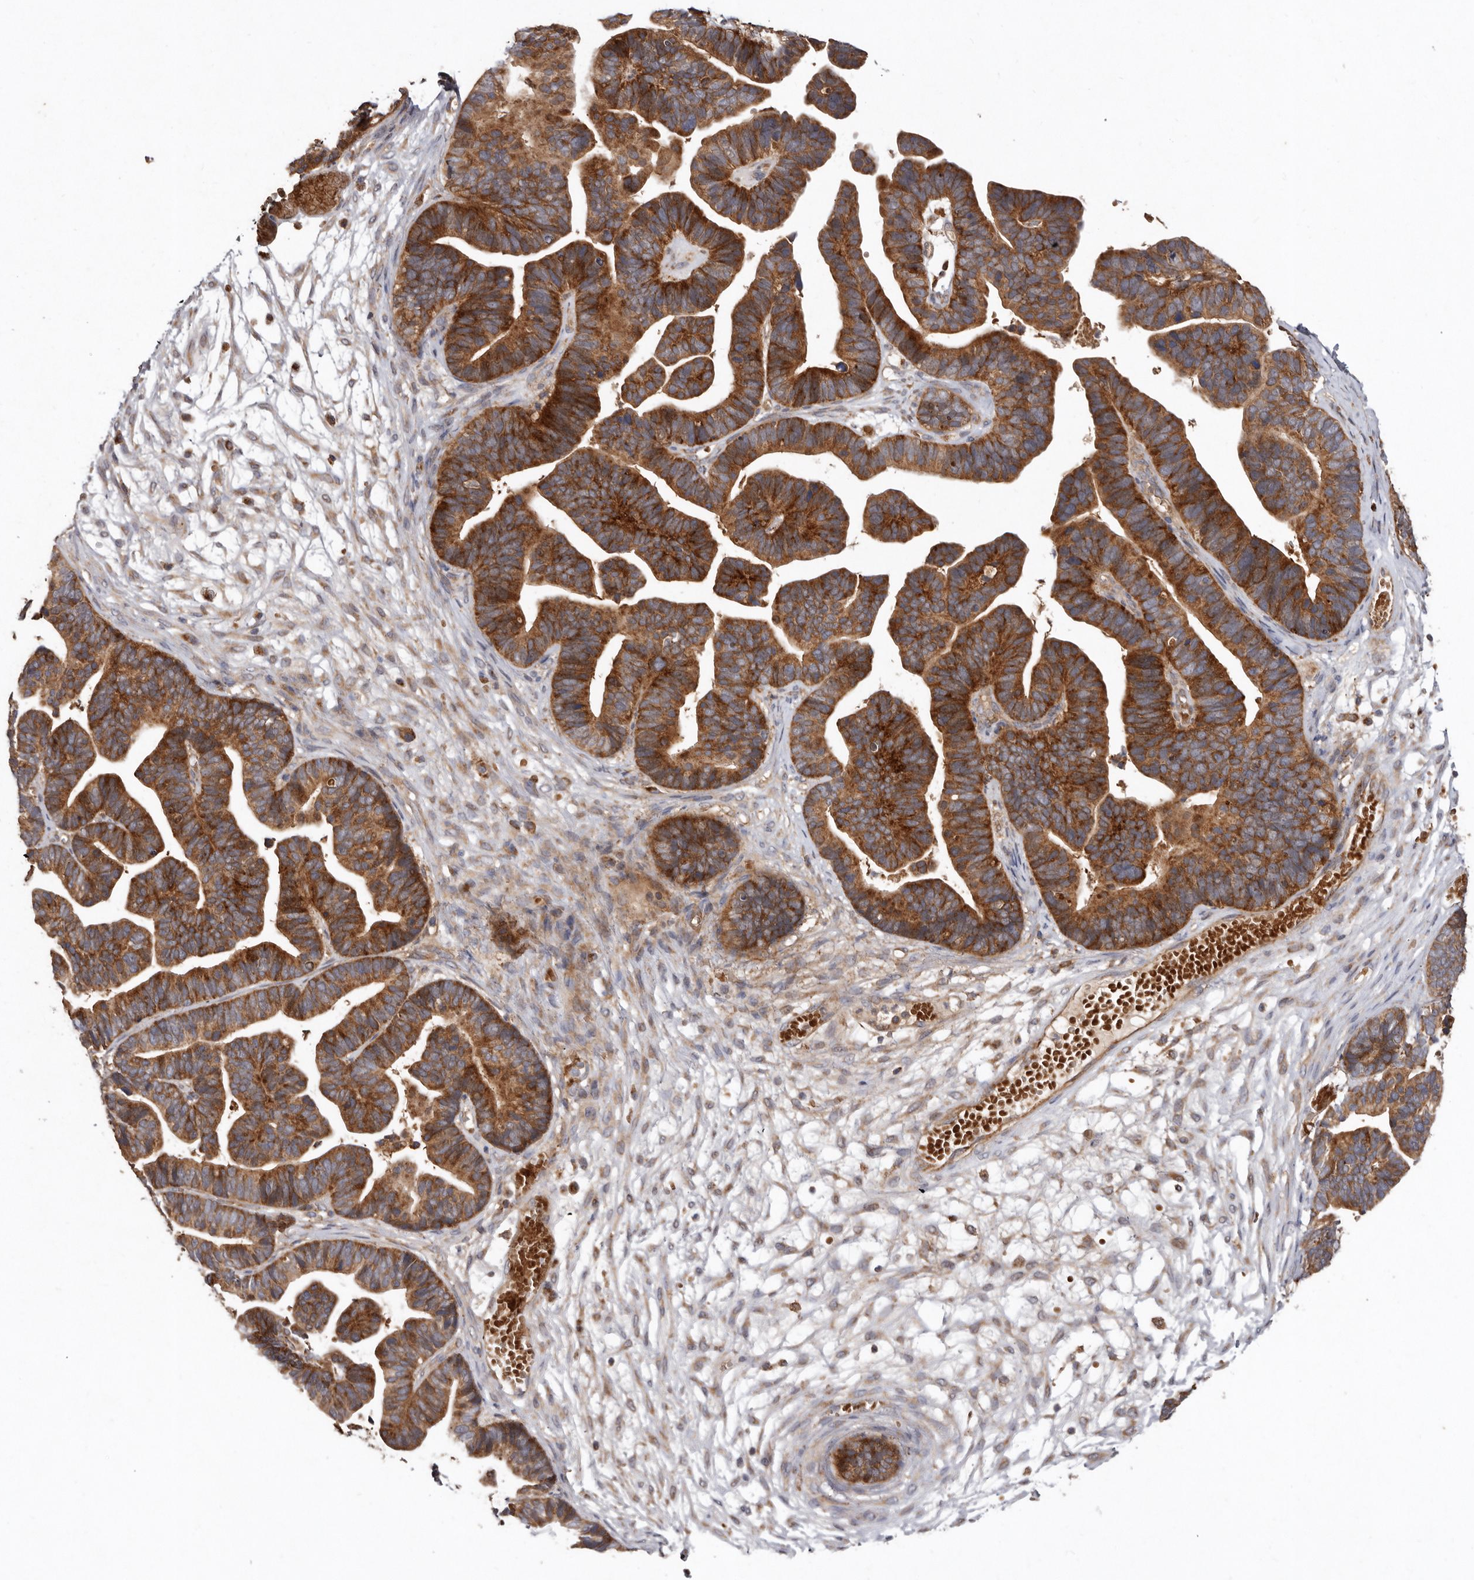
{"staining": {"intensity": "strong", "quantity": ">75%", "location": "cytoplasmic/membranous"}, "tissue": "ovarian cancer", "cell_type": "Tumor cells", "image_type": "cancer", "snomed": [{"axis": "morphology", "description": "Cystadenocarcinoma, serous, NOS"}, {"axis": "topography", "description": "Ovary"}], "caption": "DAB (3,3'-diaminobenzidine) immunohistochemical staining of ovarian serous cystadenocarcinoma shows strong cytoplasmic/membranous protein positivity in approximately >75% of tumor cells.", "gene": "GOT1L1", "patient": {"sex": "female", "age": 56}}